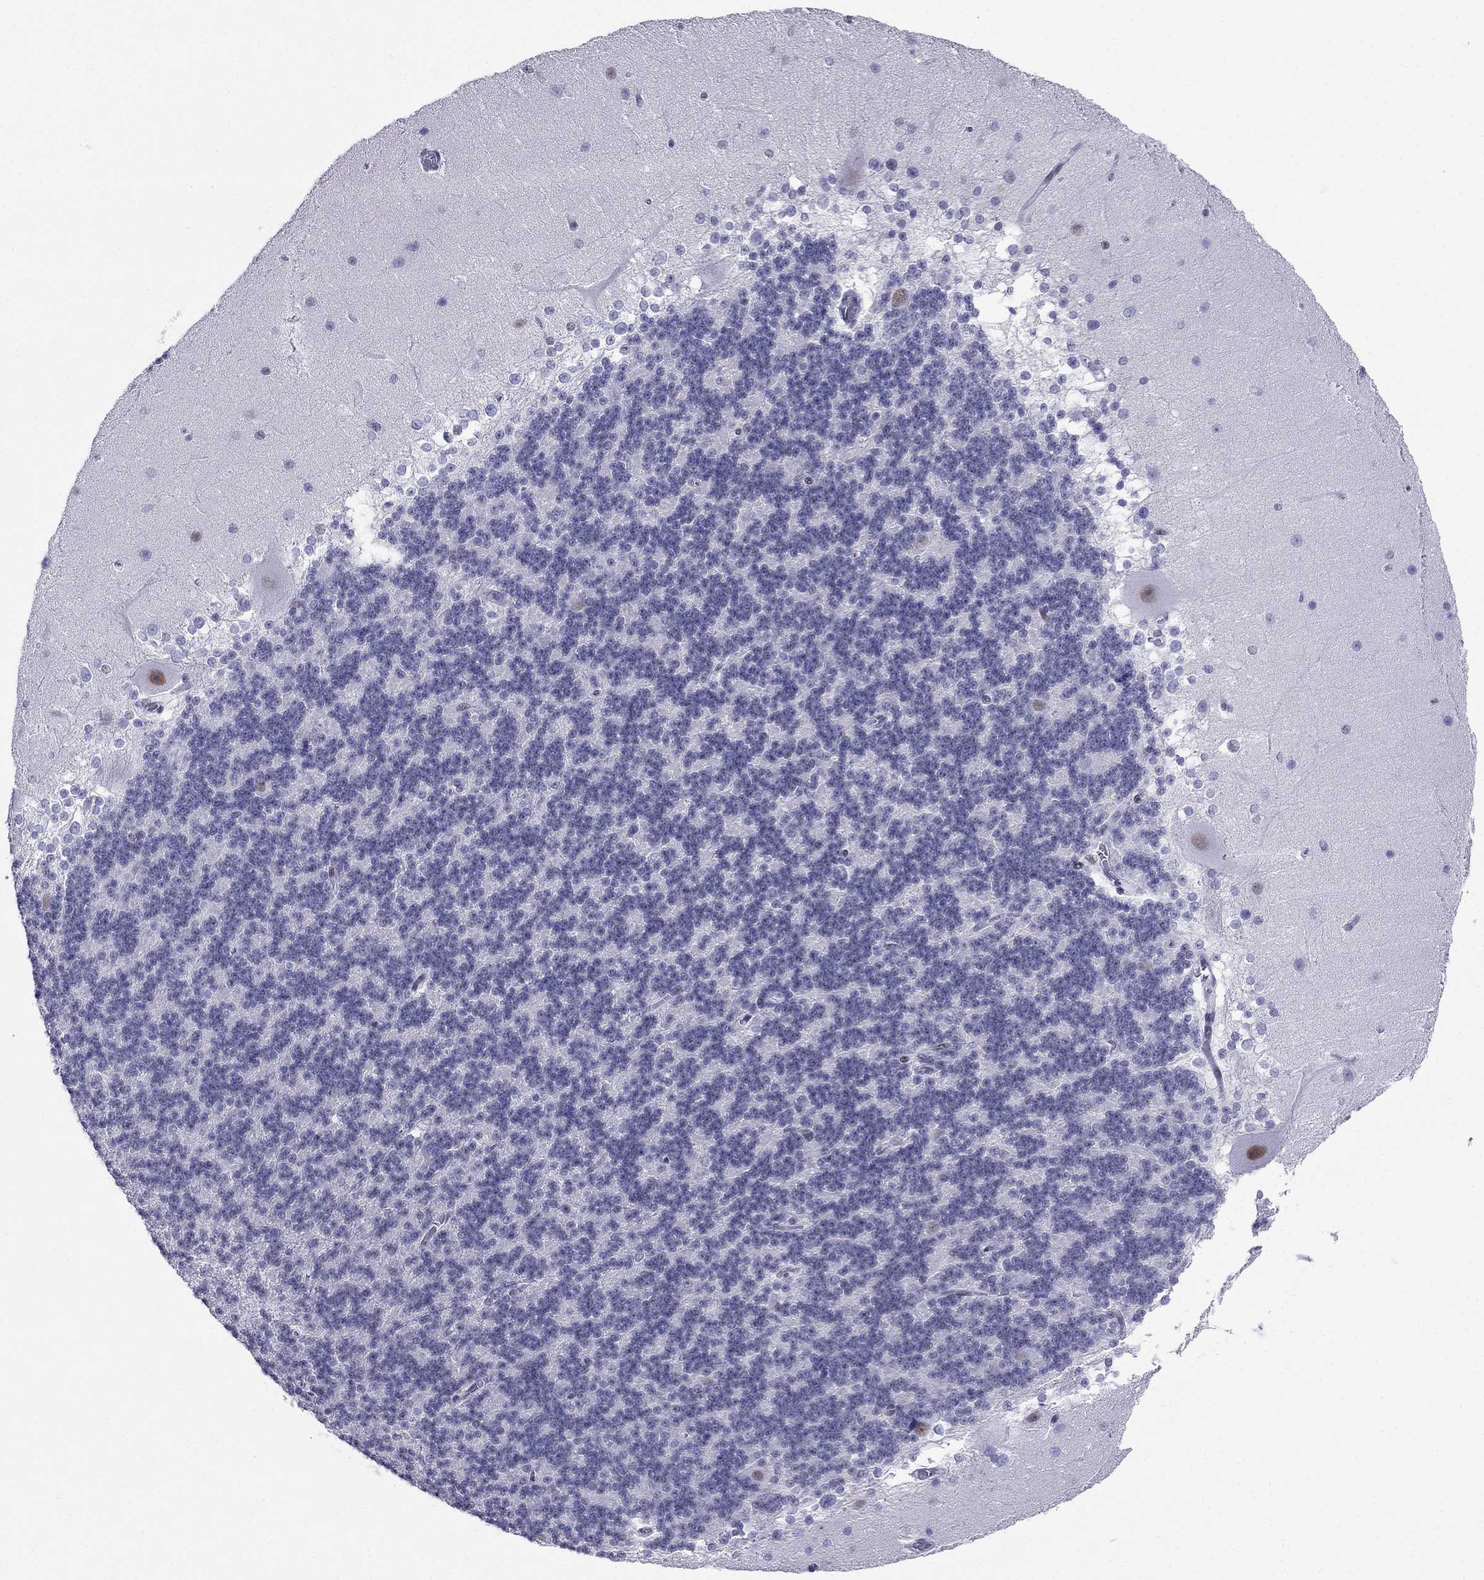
{"staining": {"intensity": "negative", "quantity": "none", "location": "none"}, "tissue": "cerebellum", "cell_type": "Cells in granular layer", "image_type": "normal", "snomed": [{"axis": "morphology", "description": "Normal tissue, NOS"}, {"axis": "topography", "description": "Cerebellum"}], "caption": "Immunohistochemical staining of unremarkable human cerebellum displays no significant staining in cells in granular layer.", "gene": "PPM1G", "patient": {"sex": "female", "age": 19}}